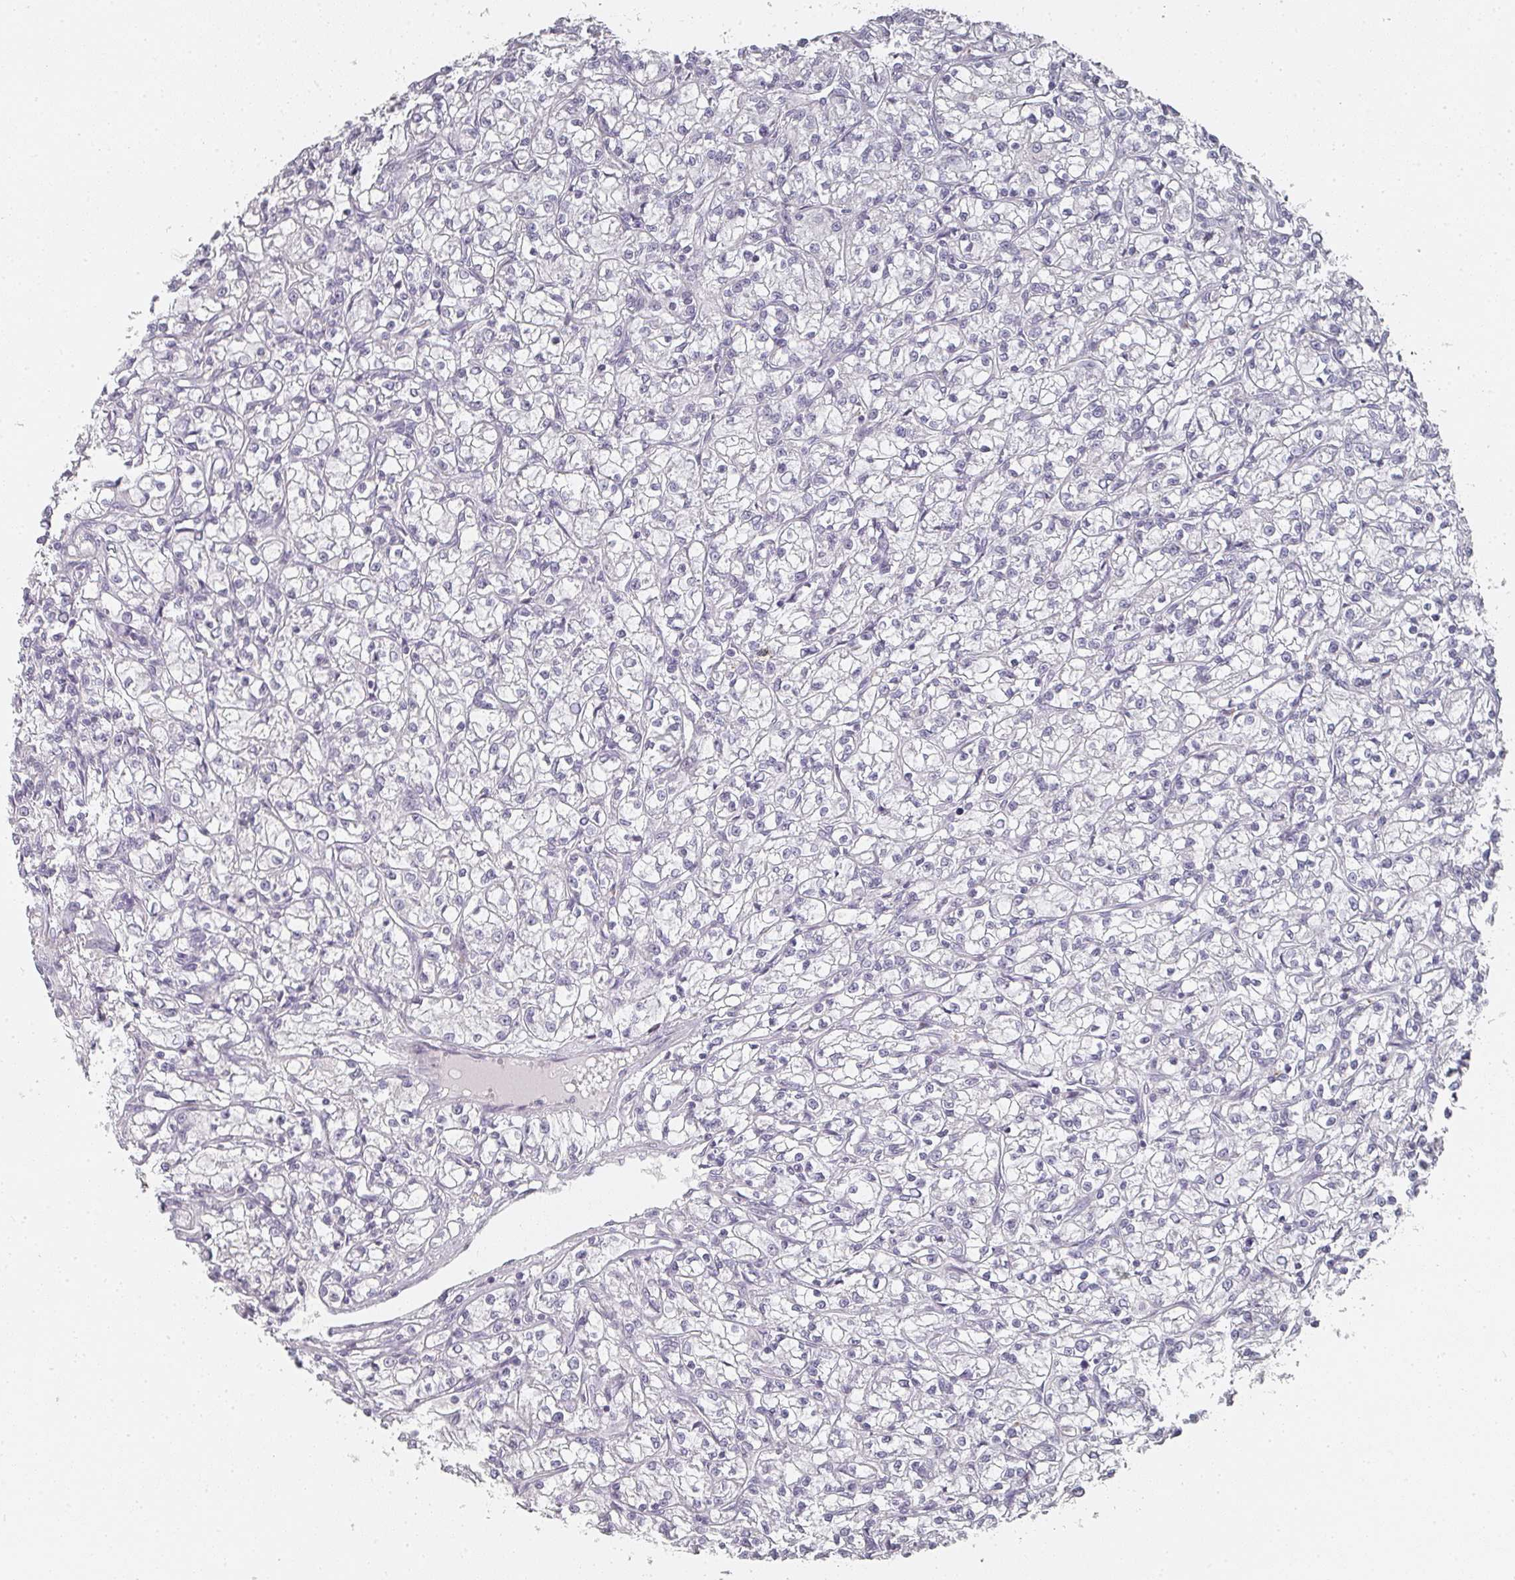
{"staining": {"intensity": "negative", "quantity": "none", "location": "none"}, "tissue": "renal cancer", "cell_type": "Tumor cells", "image_type": "cancer", "snomed": [{"axis": "morphology", "description": "Adenocarcinoma, NOS"}, {"axis": "topography", "description": "Kidney"}], "caption": "This is an immunohistochemistry micrograph of human adenocarcinoma (renal). There is no positivity in tumor cells.", "gene": "SHISA2", "patient": {"sex": "female", "age": 59}}